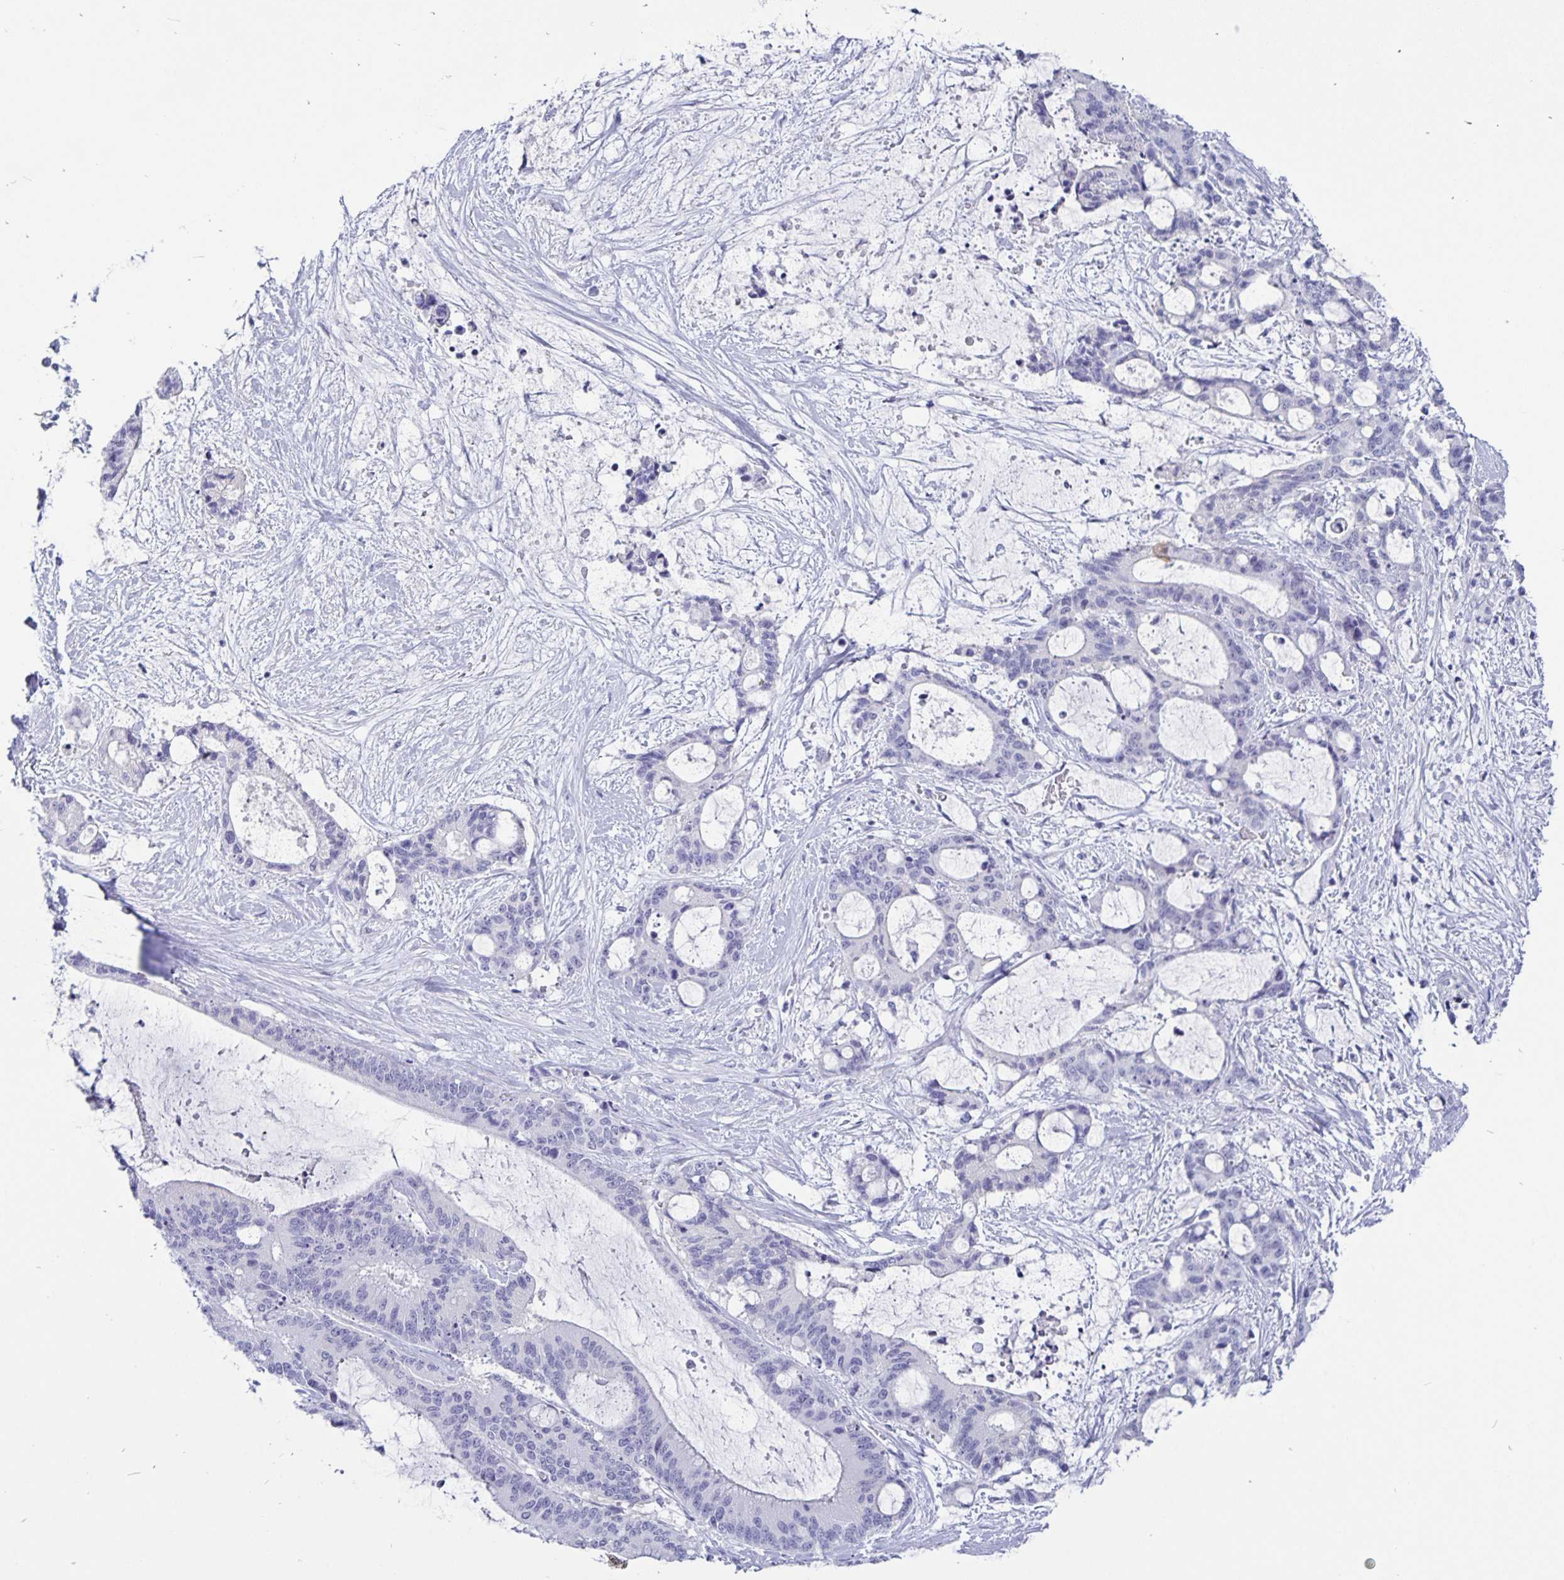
{"staining": {"intensity": "negative", "quantity": "none", "location": "none"}, "tissue": "liver cancer", "cell_type": "Tumor cells", "image_type": "cancer", "snomed": [{"axis": "morphology", "description": "Normal tissue, NOS"}, {"axis": "morphology", "description": "Cholangiocarcinoma"}, {"axis": "topography", "description": "Liver"}, {"axis": "topography", "description": "Peripheral nerve tissue"}], "caption": "High magnification brightfield microscopy of liver cholangiocarcinoma stained with DAB (brown) and counterstained with hematoxylin (blue): tumor cells show no significant positivity. (Immunohistochemistry (ihc), brightfield microscopy, high magnification).", "gene": "ODF3B", "patient": {"sex": "female", "age": 73}}